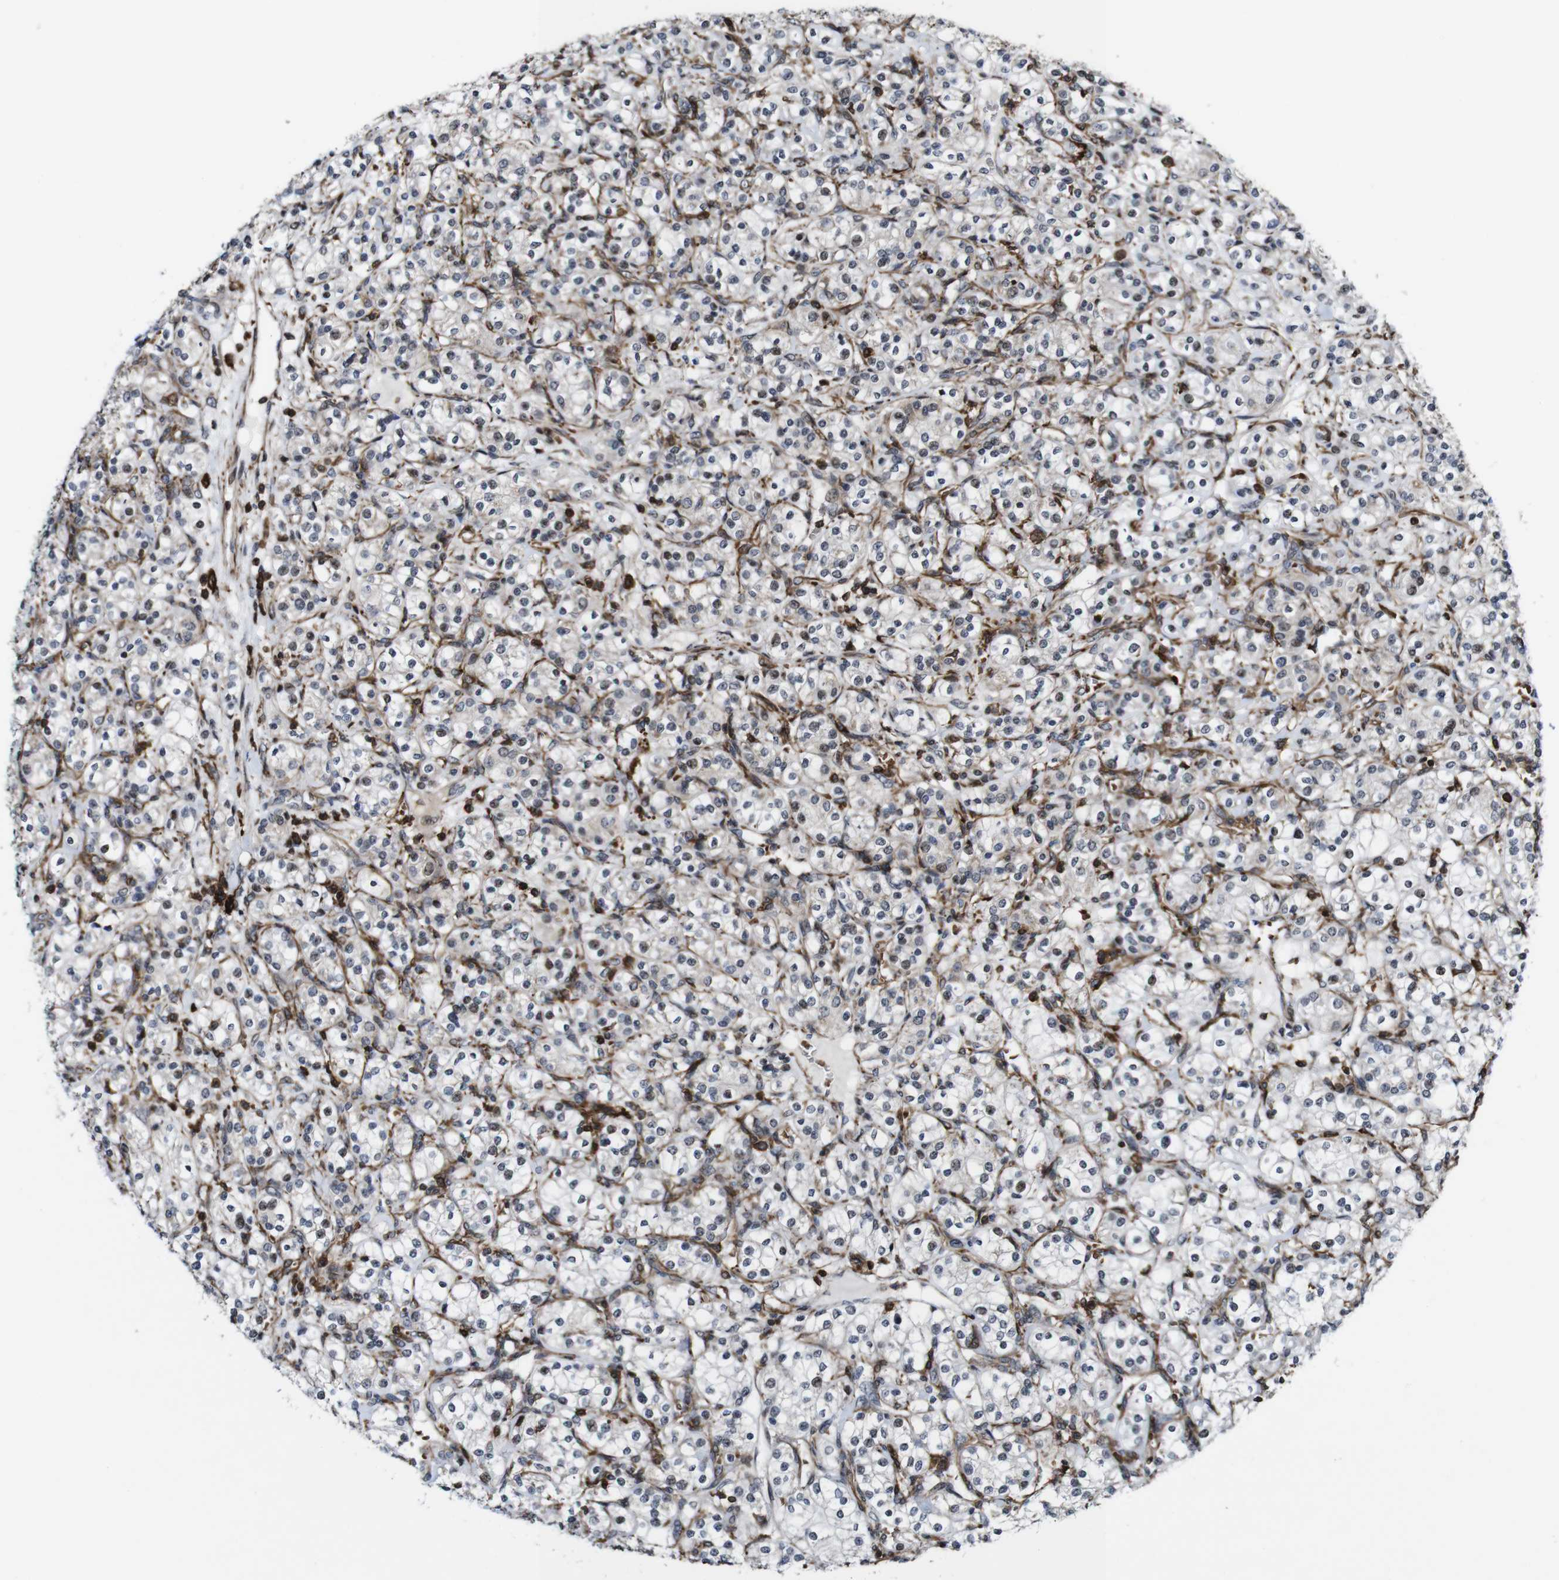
{"staining": {"intensity": "negative", "quantity": "none", "location": "none"}, "tissue": "renal cancer", "cell_type": "Tumor cells", "image_type": "cancer", "snomed": [{"axis": "morphology", "description": "Adenocarcinoma, NOS"}, {"axis": "topography", "description": "Kidney"}], "caption": "A micrograph of renal cancer (adenocarcinoma) stained for a protein shows no brown staining in tumor cells. (DAB immunohistochemistry (IHC) with hematoxylin counter stain).", "gene": "JAK2", "patient": {"sex": "male", "age": 77}}